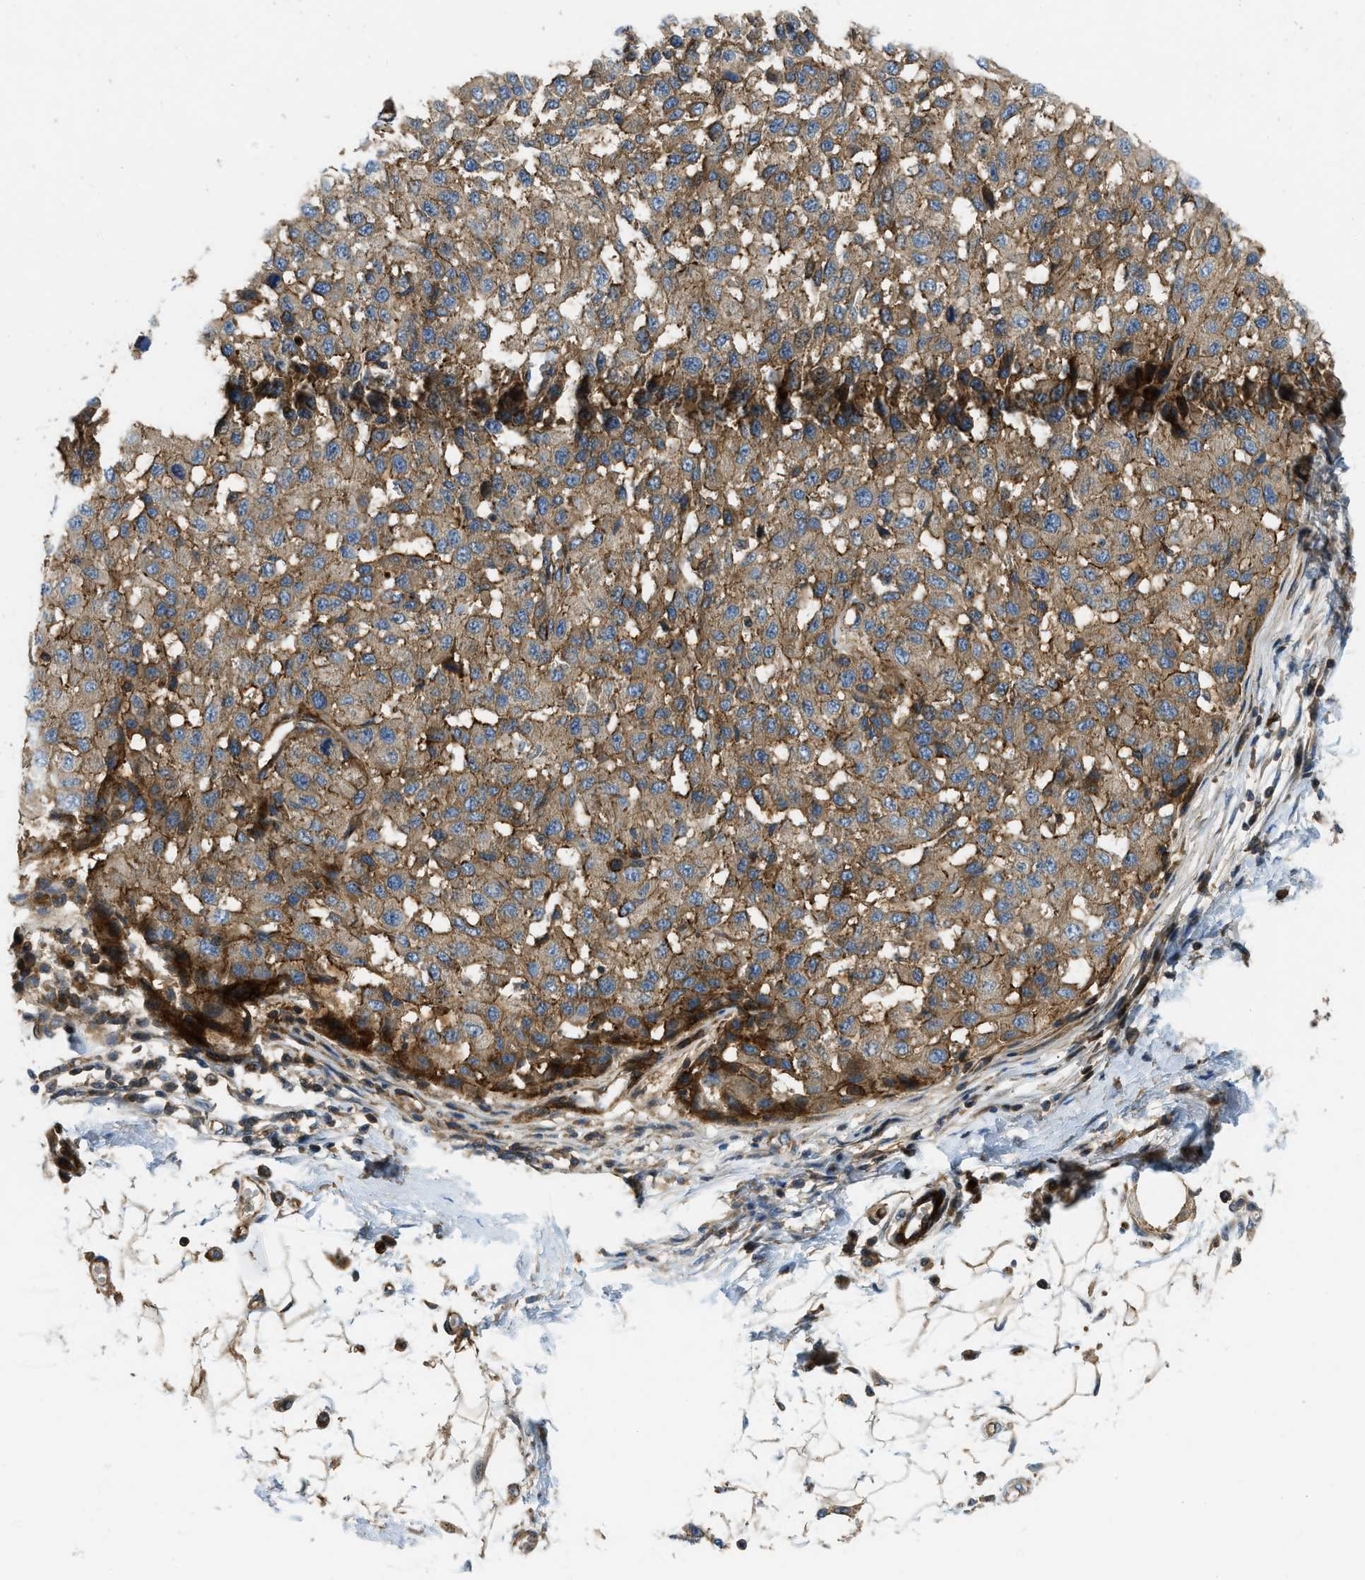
{"staining": {"intensity": "moderate", "quantity": ">75%", "location": "cytoplasmic/membranous"}, "tissue": "melanoma", "cell_type": "Tumor cells", "image_type": "cancer", "snomed": [{"axis": "morphology", "description": "Malignant melanoma, NOS"}, {"axis": "topography", "description": "Skin"}], "caption": "Human melanoma stained with a brown dye exhibits moderate cytoplasmic/membranous positive staining in approximately >75% of tumor cells.", "gene": "NYNRIN", "patient": {"sex": "male", "age": 62}}